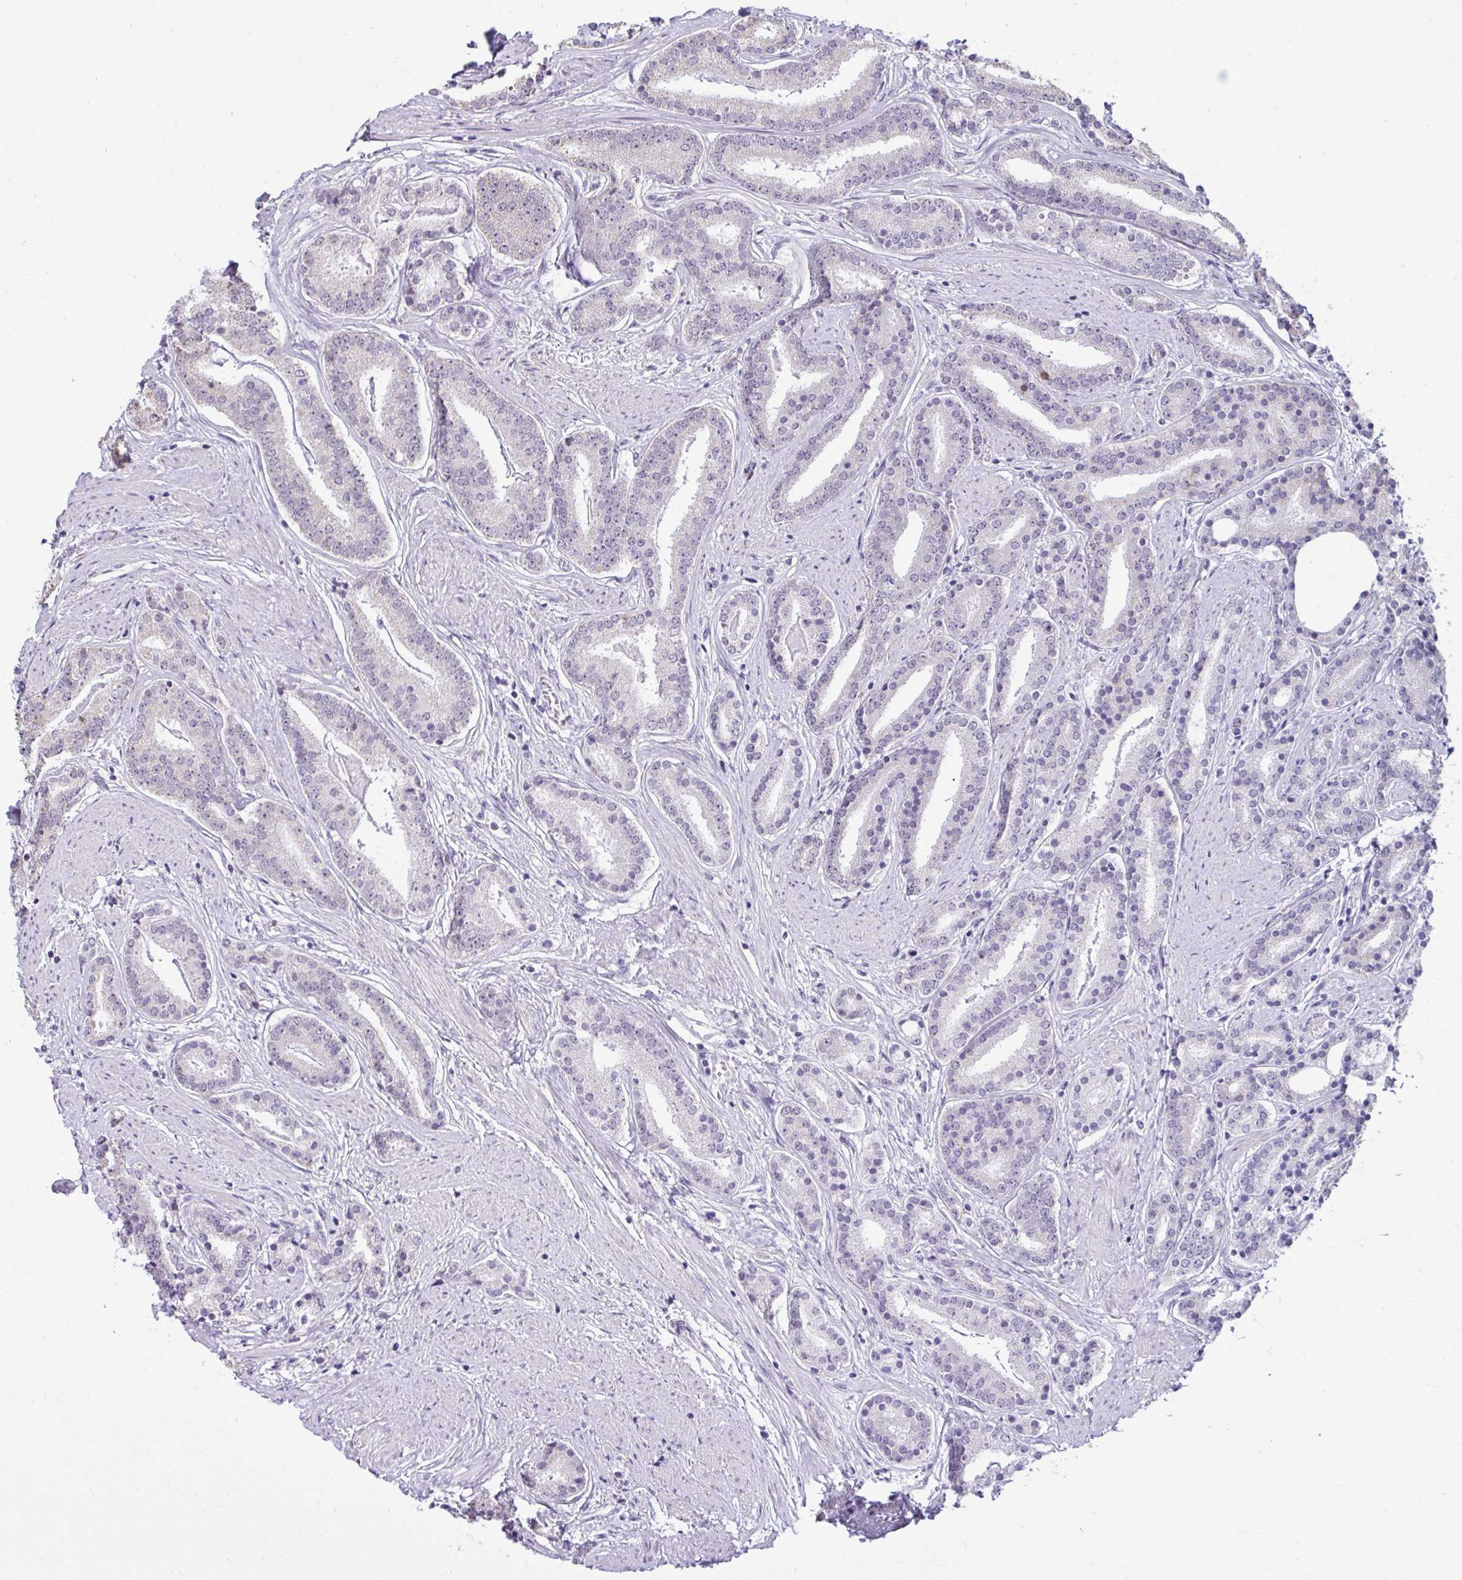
{"staining": {"intensity": "negative", "quantity": "none", "location": "none"}, "tissue": "prostate cancer", "cell_type": "Tumor cells", "image_type": "cancer", "snomed": [{"axis": "morphology", "description": "Adenocarcinoma, High grade"}, {"axis": "topography", "description": "Prostate"}], "caption": "The image displays no staining of tumor cells in prostate cancer.", "gene": "NPPA", "patient": {"sex": "male", "age": 63}}